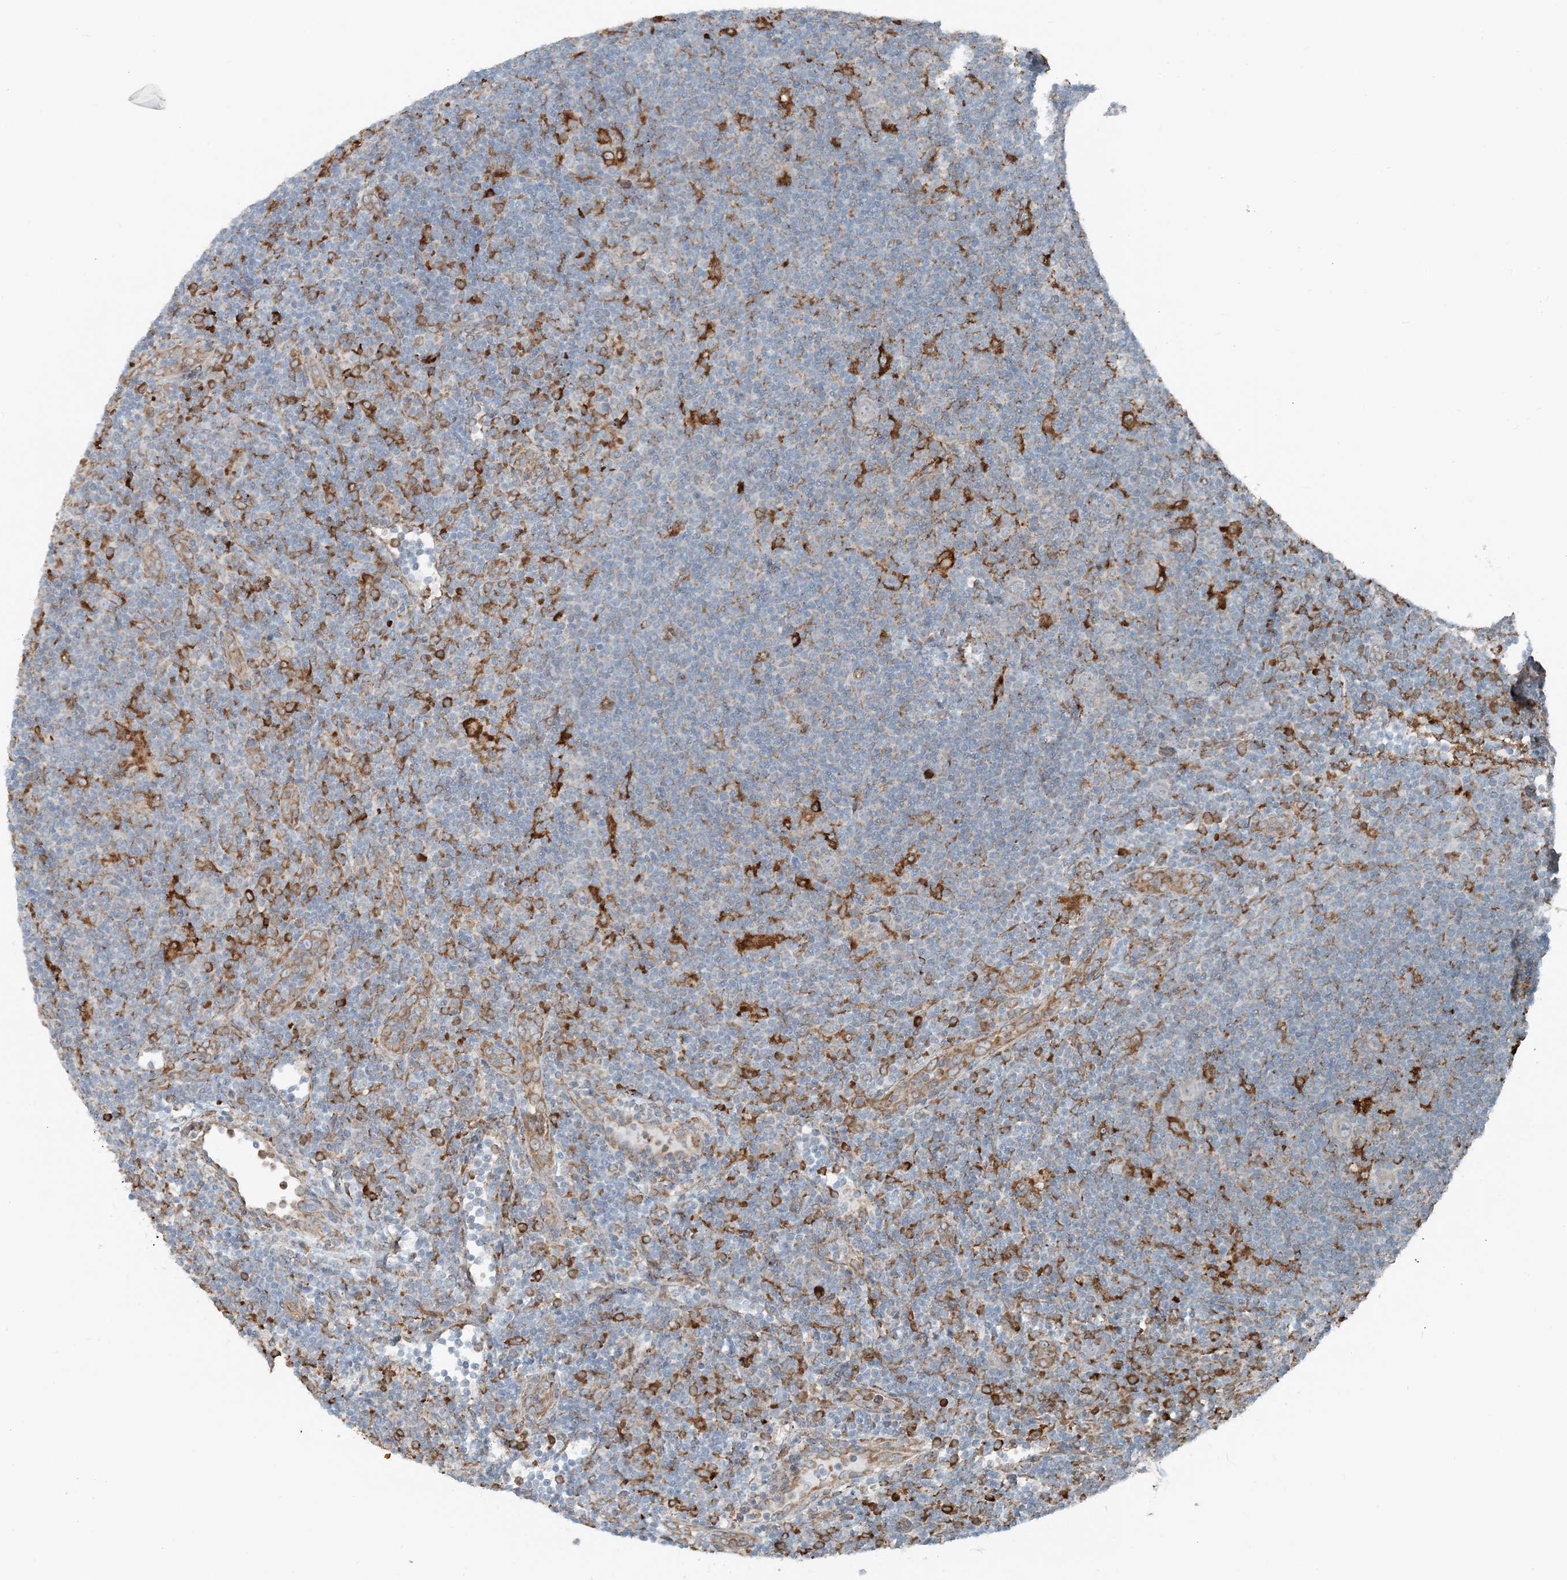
{"staining": {"intensity": "negative", "quantity": "none", "location": "none"}, "tissue": "lymphoma", "cell_type": "Tumor cells", "image_type": "cancer", "snomed": [{"axis": "morphology", "description": "Hodgkin's disease, NOS"}, {"axis": "topography", "description": "Lymph node"}], "caption": "IHC histopathology image of lymphoma stained for a protein (brown), which reveals no expression in tumor cells.", "gene": "CERKL", "patient": {"sex": "female", "age": 57}}